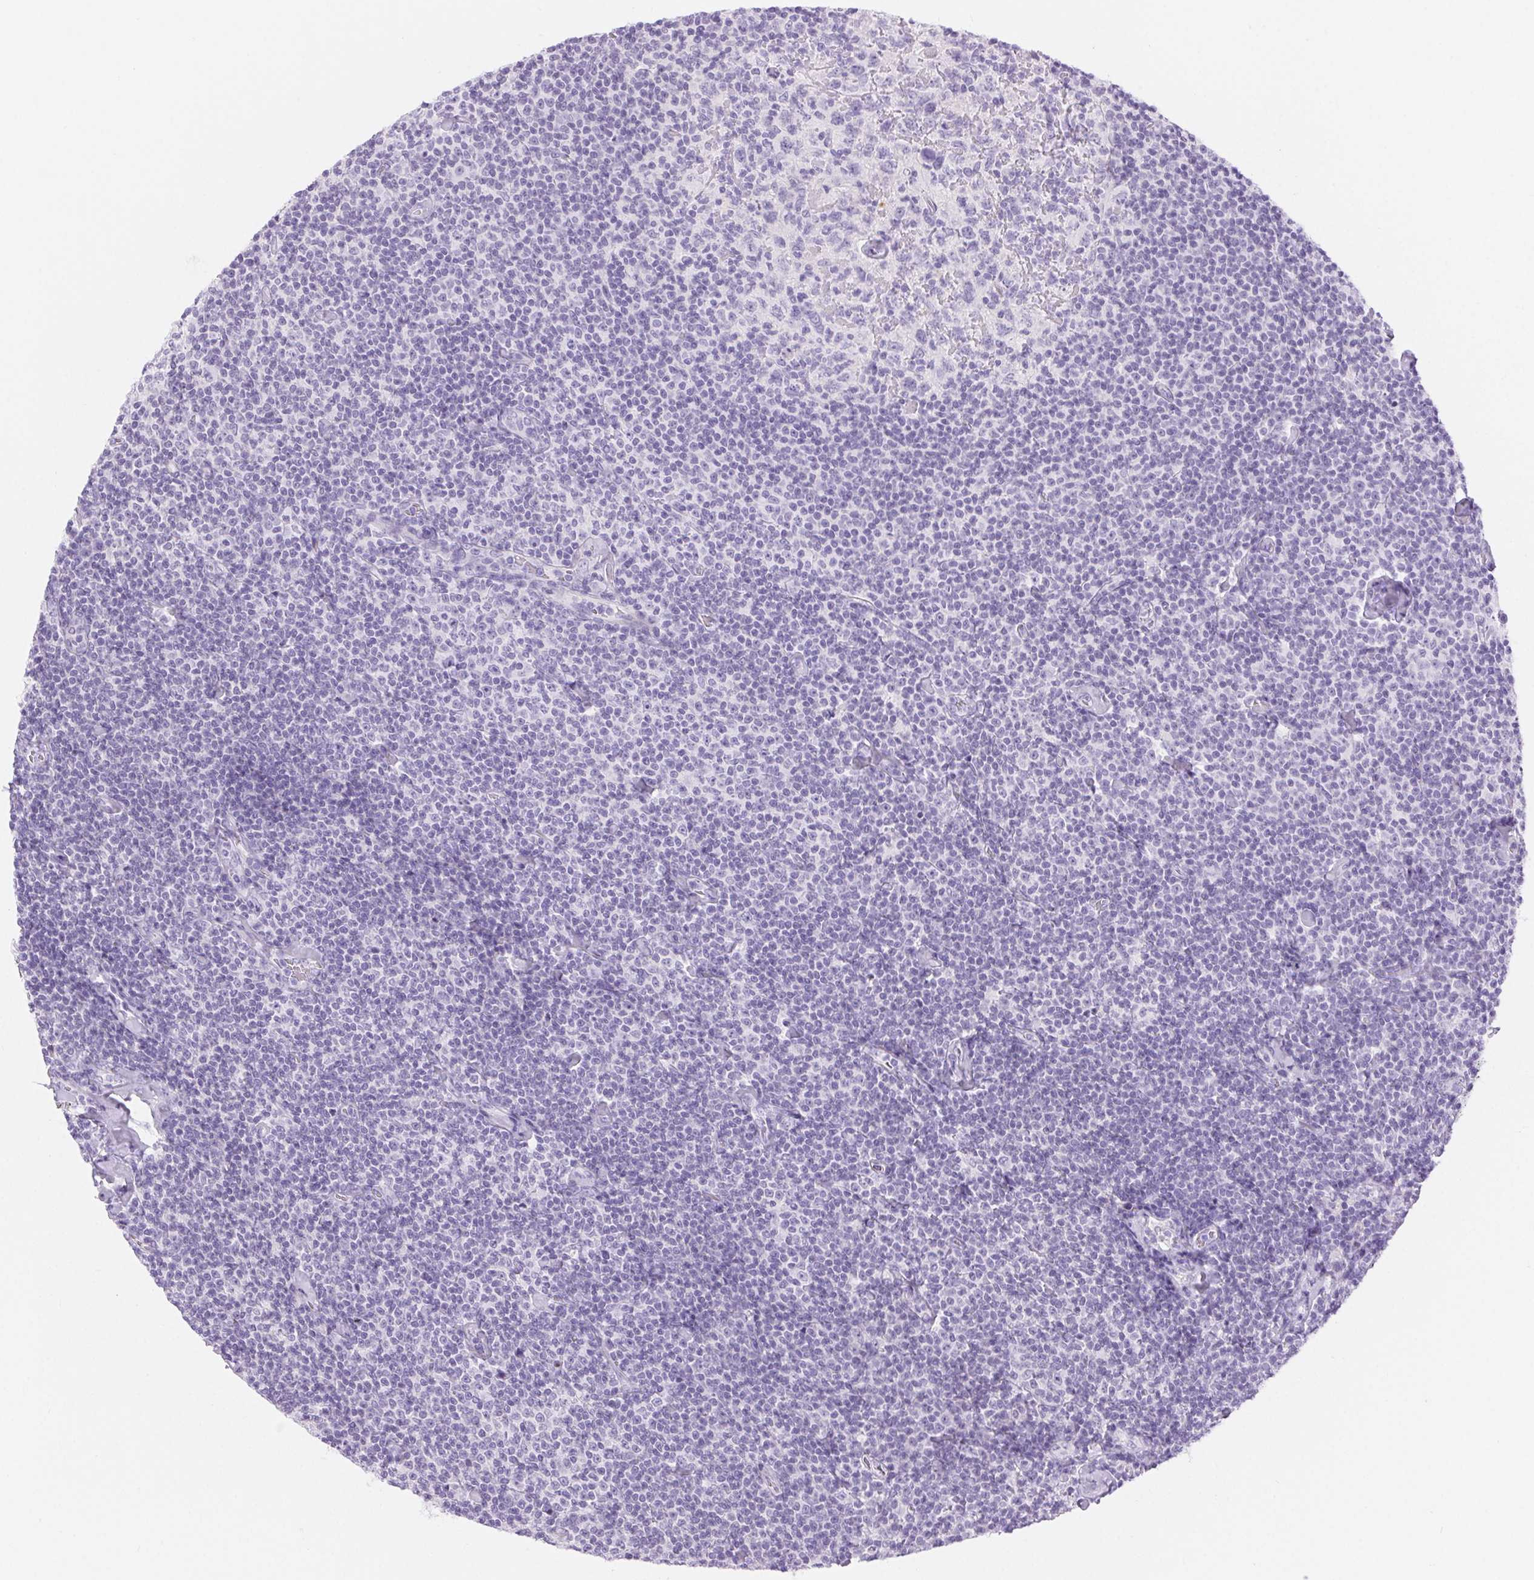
{"staining": {"intensity": "negative", "quantity": "none", "location": "none"}, "tissue": "lymphoma", "cell_type": "Tumor cells", "image_type": "cancer", "snomed": [{"axis": "morphology", "description": "Malignant lymphoma, non-Hodgkin's type, Low grade"}, {"axis": "topography", "description": "Lymph node"}], "caption": "This is an immunohistochemistry micrograph of human lymphoma. There is no staining in tumor cells.", "gene": "CLDN16", "patient": {"sex": "male", "age": 81}}